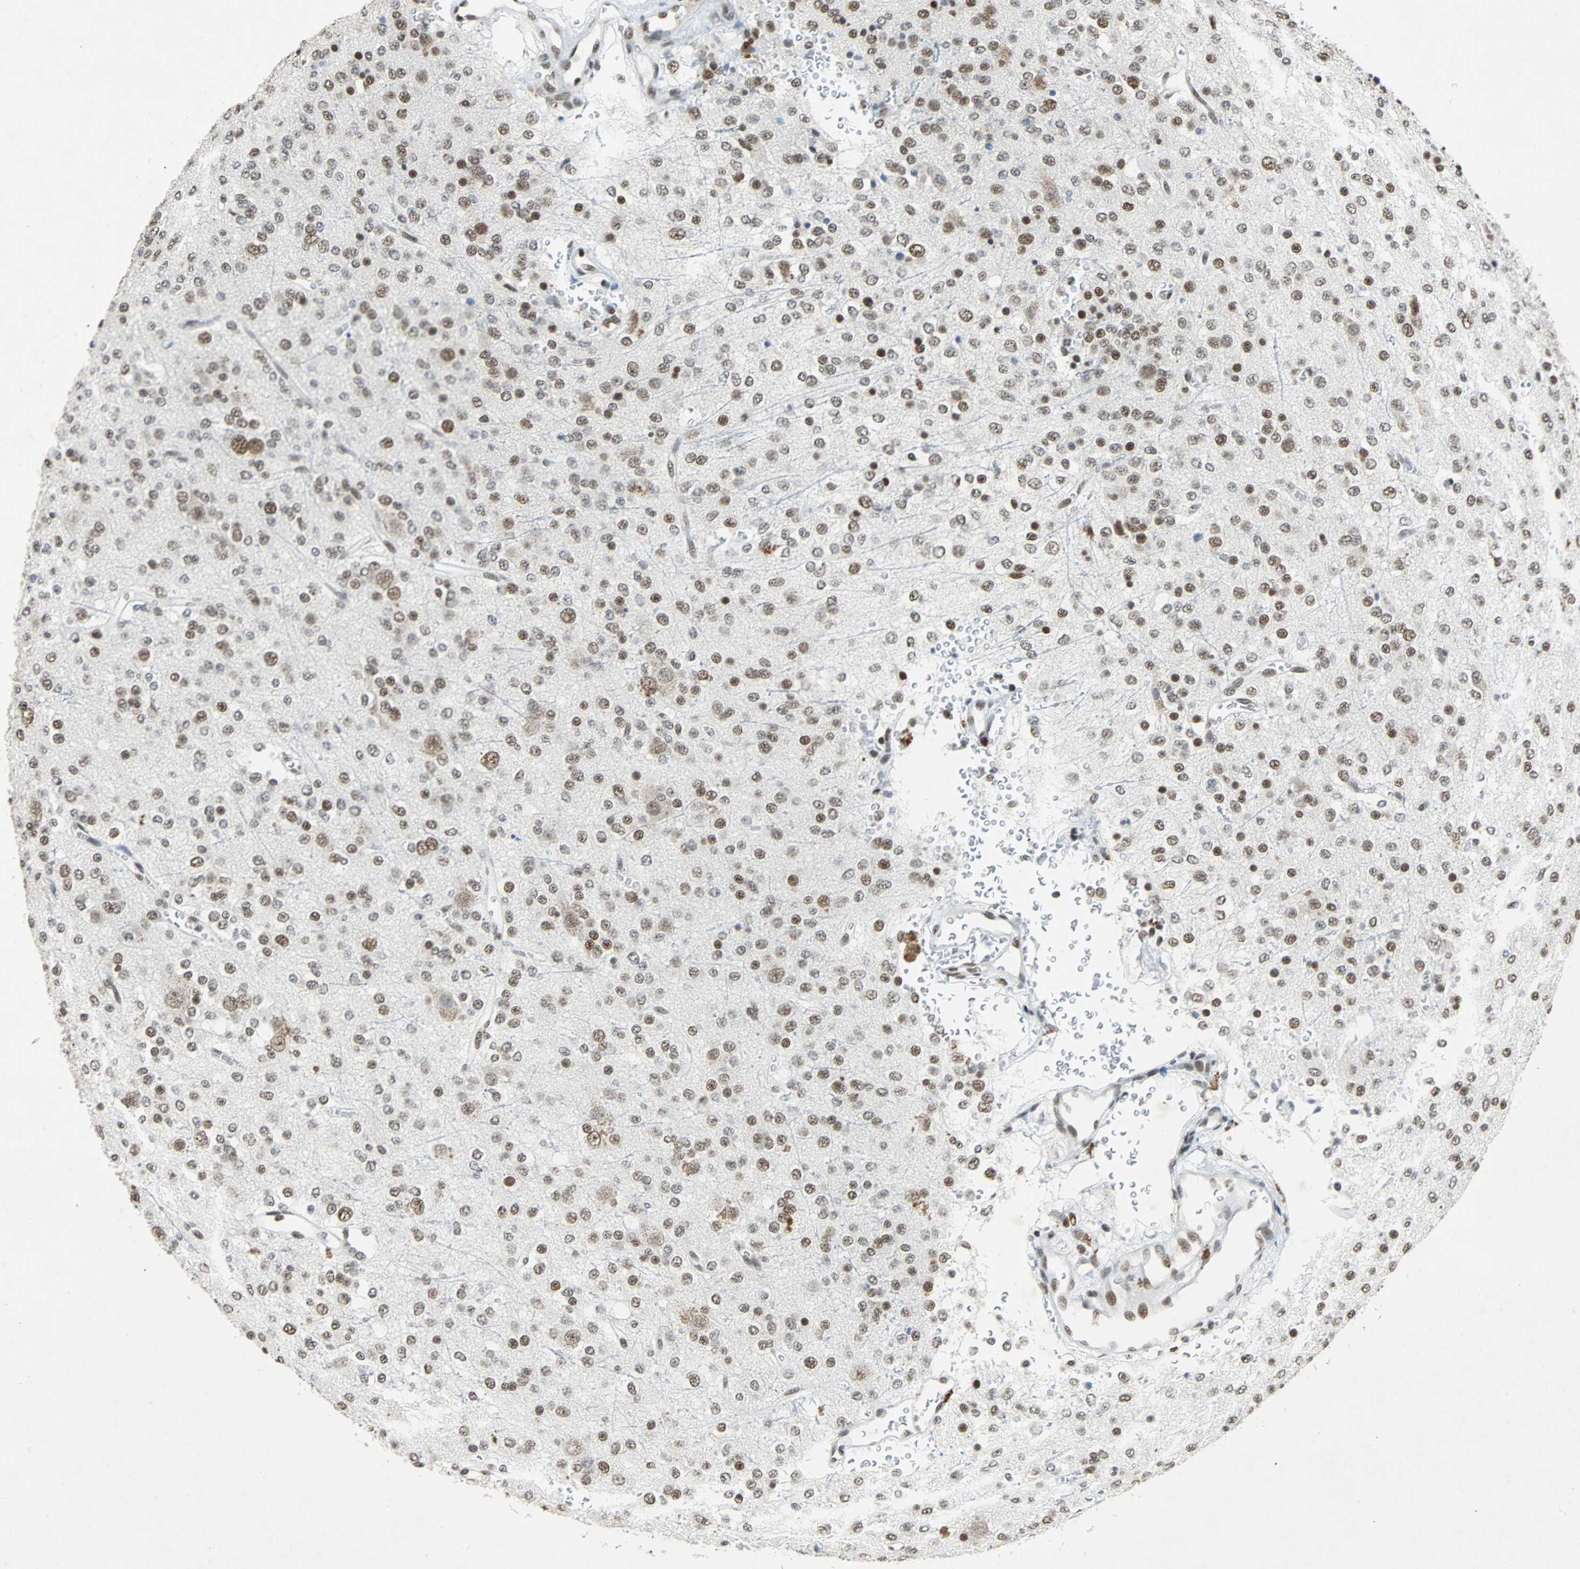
{"staining": {"intensity": "moderate", "quantity": ">75%", "location": "nuclear"}, "tissue": "glioma", "cell_type": "Tumor cells", "image_type": "cancer", "snomed": [{"axis": "morphology", "description": "Glioma, malignant, Low grade"}, {"axis": "topography", "description": "Brain"}], "caption": "Protein staining displays moderate nuclear expression in approximately >75% of tumor cells in low-grade glioma (malignant).", "gene": "GATAD2A", "patient": {"sex": "male", "age": 38}}